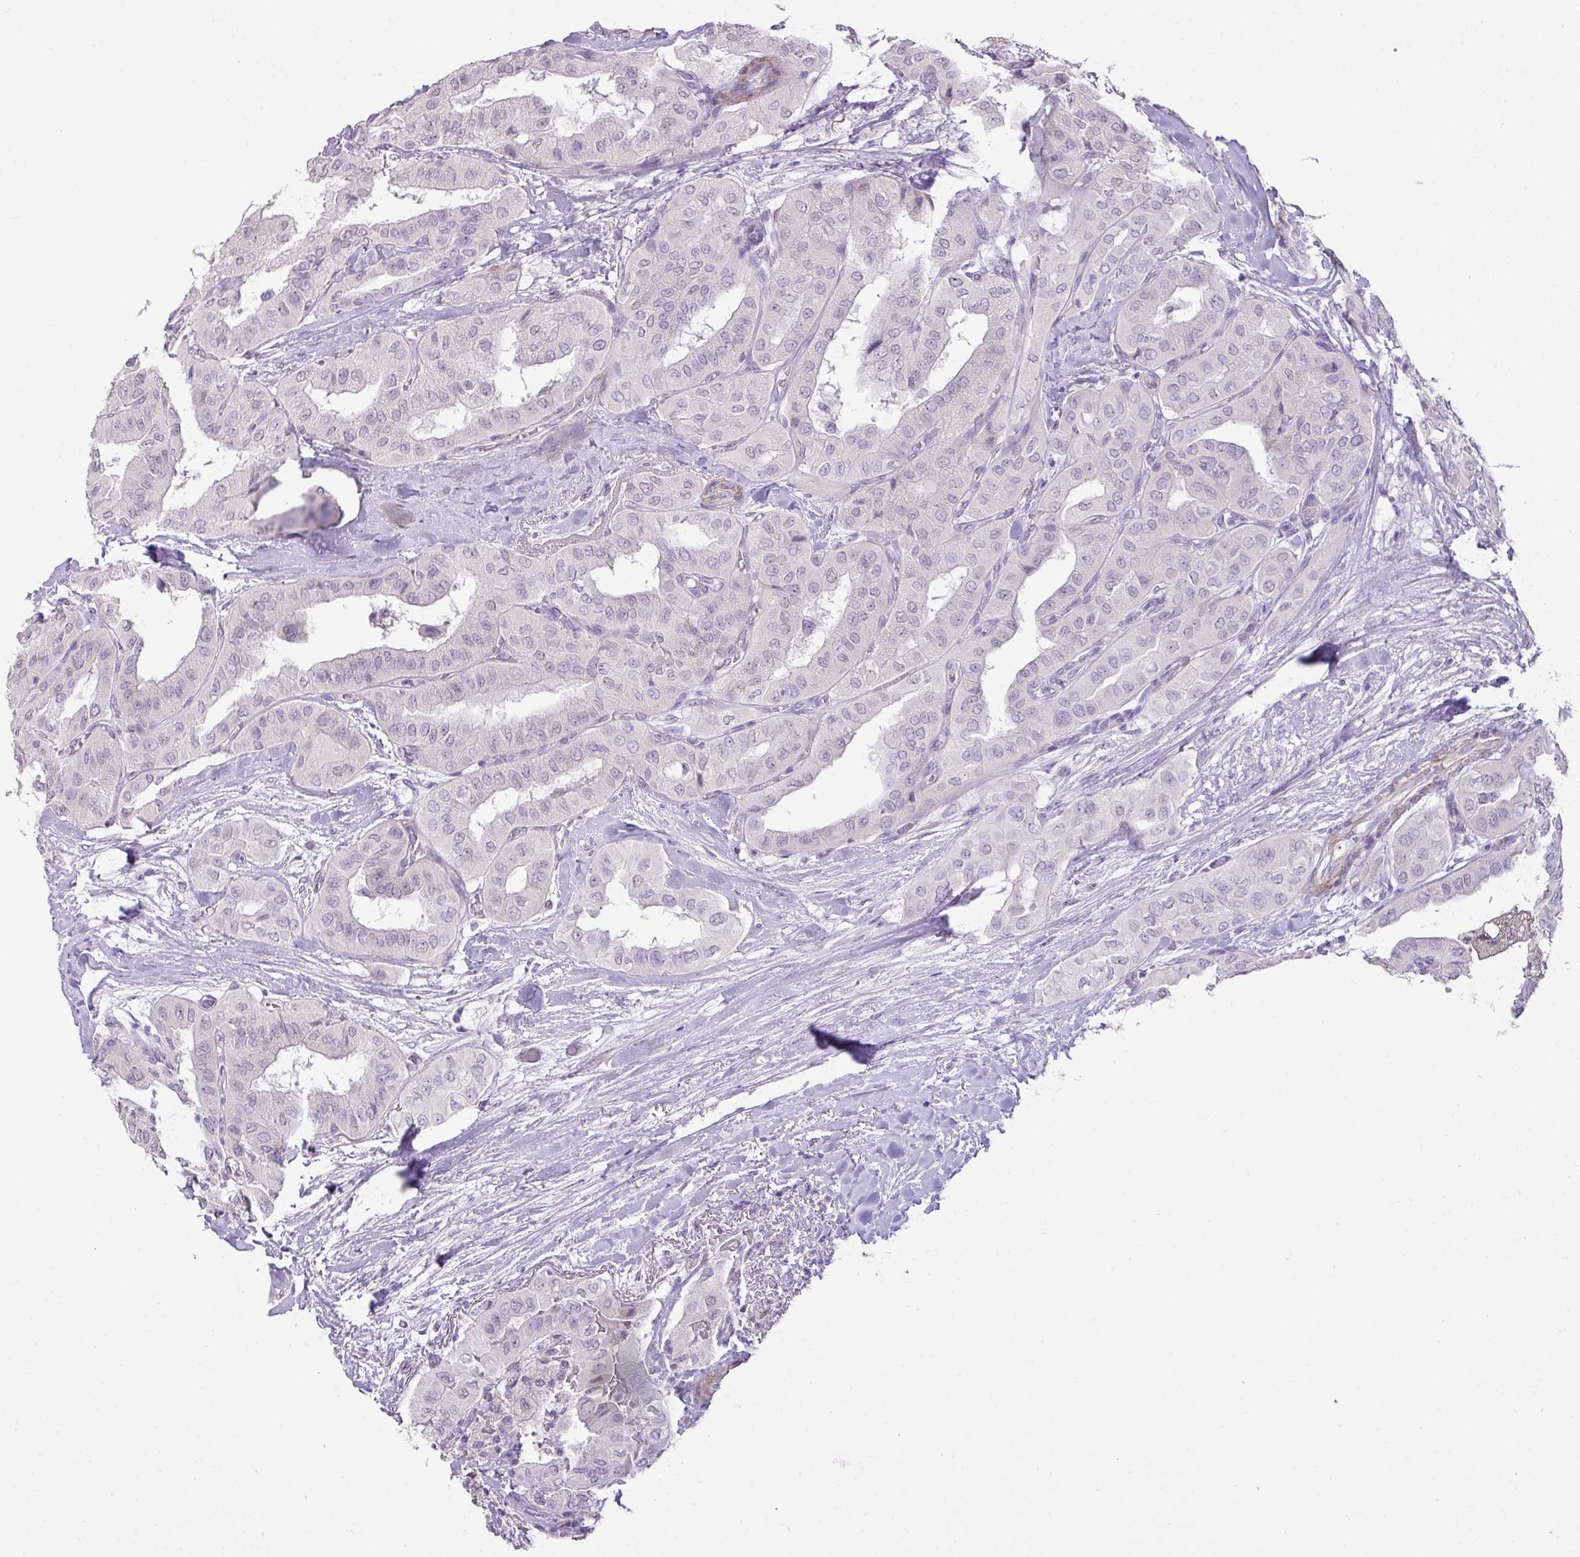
{"staining": {"intensity": "negative", "quantity": "none", "location": "none"}, "tissue": "thyroid cancer", "cell_type": "Tumor cells", "image_type": "cancer", "snomed": [{"axis": "morphology", "description": "Papillary adenocarcinoma, NOS"}, {"axis": "topography", "description": "Thyroid gland"}], "caption": "A micrograph of papillary adenocarcinoma (thyroid) stained for a protein shows no brown staining in tumor cells. (IHC, brightfield microscopy, high magnification).", "gene": "DIP2A", "patient": {"sex": "female", "age": 59}}